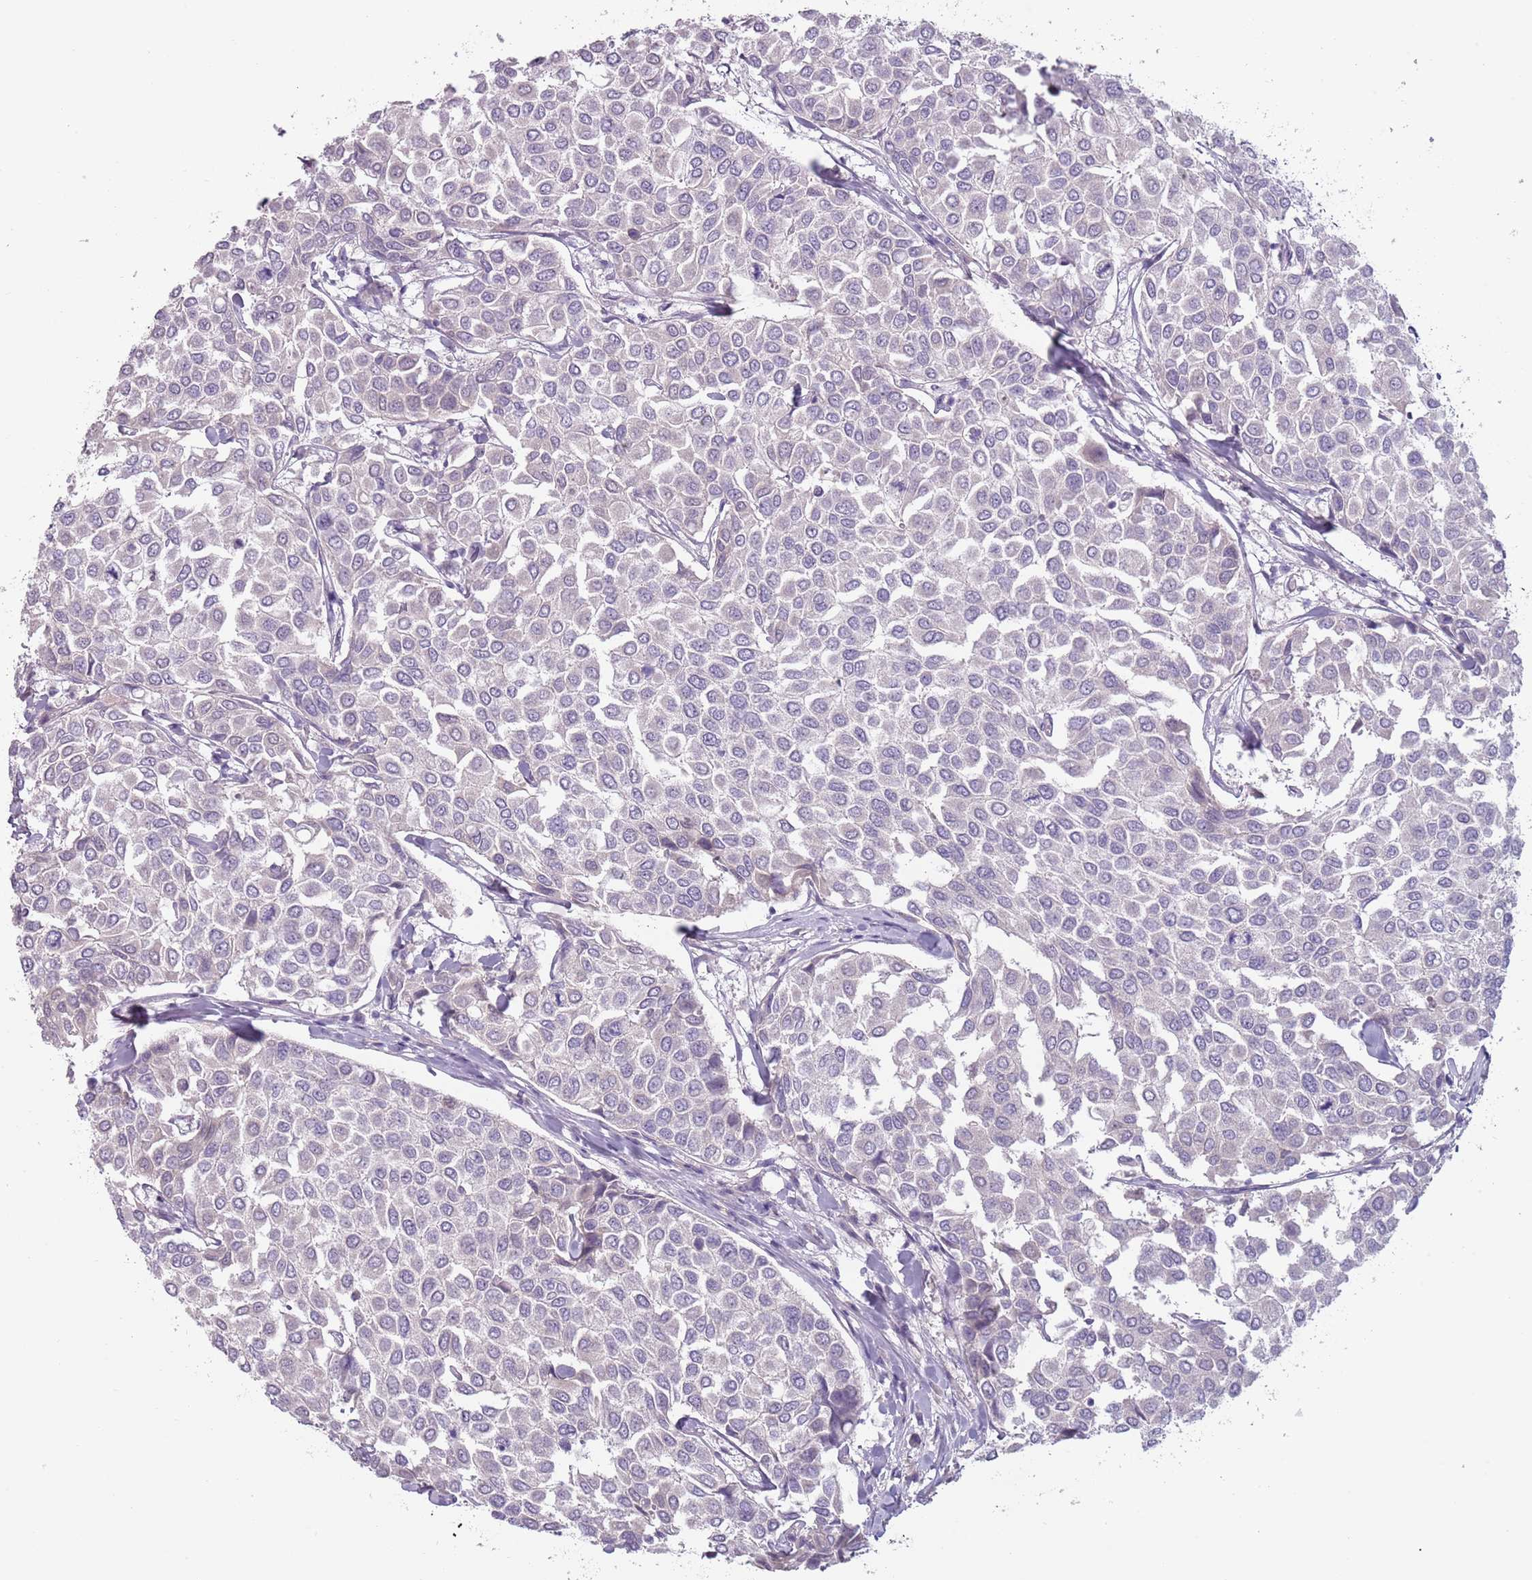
{"staining": {"intensity": "negative", "quantity": "none", "location": "none"}, "tissue": "breast cancer", "cell_type": "Tumor cells", "image_type": "cancer", "snomed": [{"axis": "morphology", "description": "Duct carcinoma"}, {"axis": "topography", "description": "Breast"}], "caption": "Immunohistochemistry (IHC) photomicrograph of breast intraductal carcinoma stained for a protein (brown), which reveals no staining in tumor cells.", "gene": "RFX2", "patient": {"sex": "female", "age": 55}}